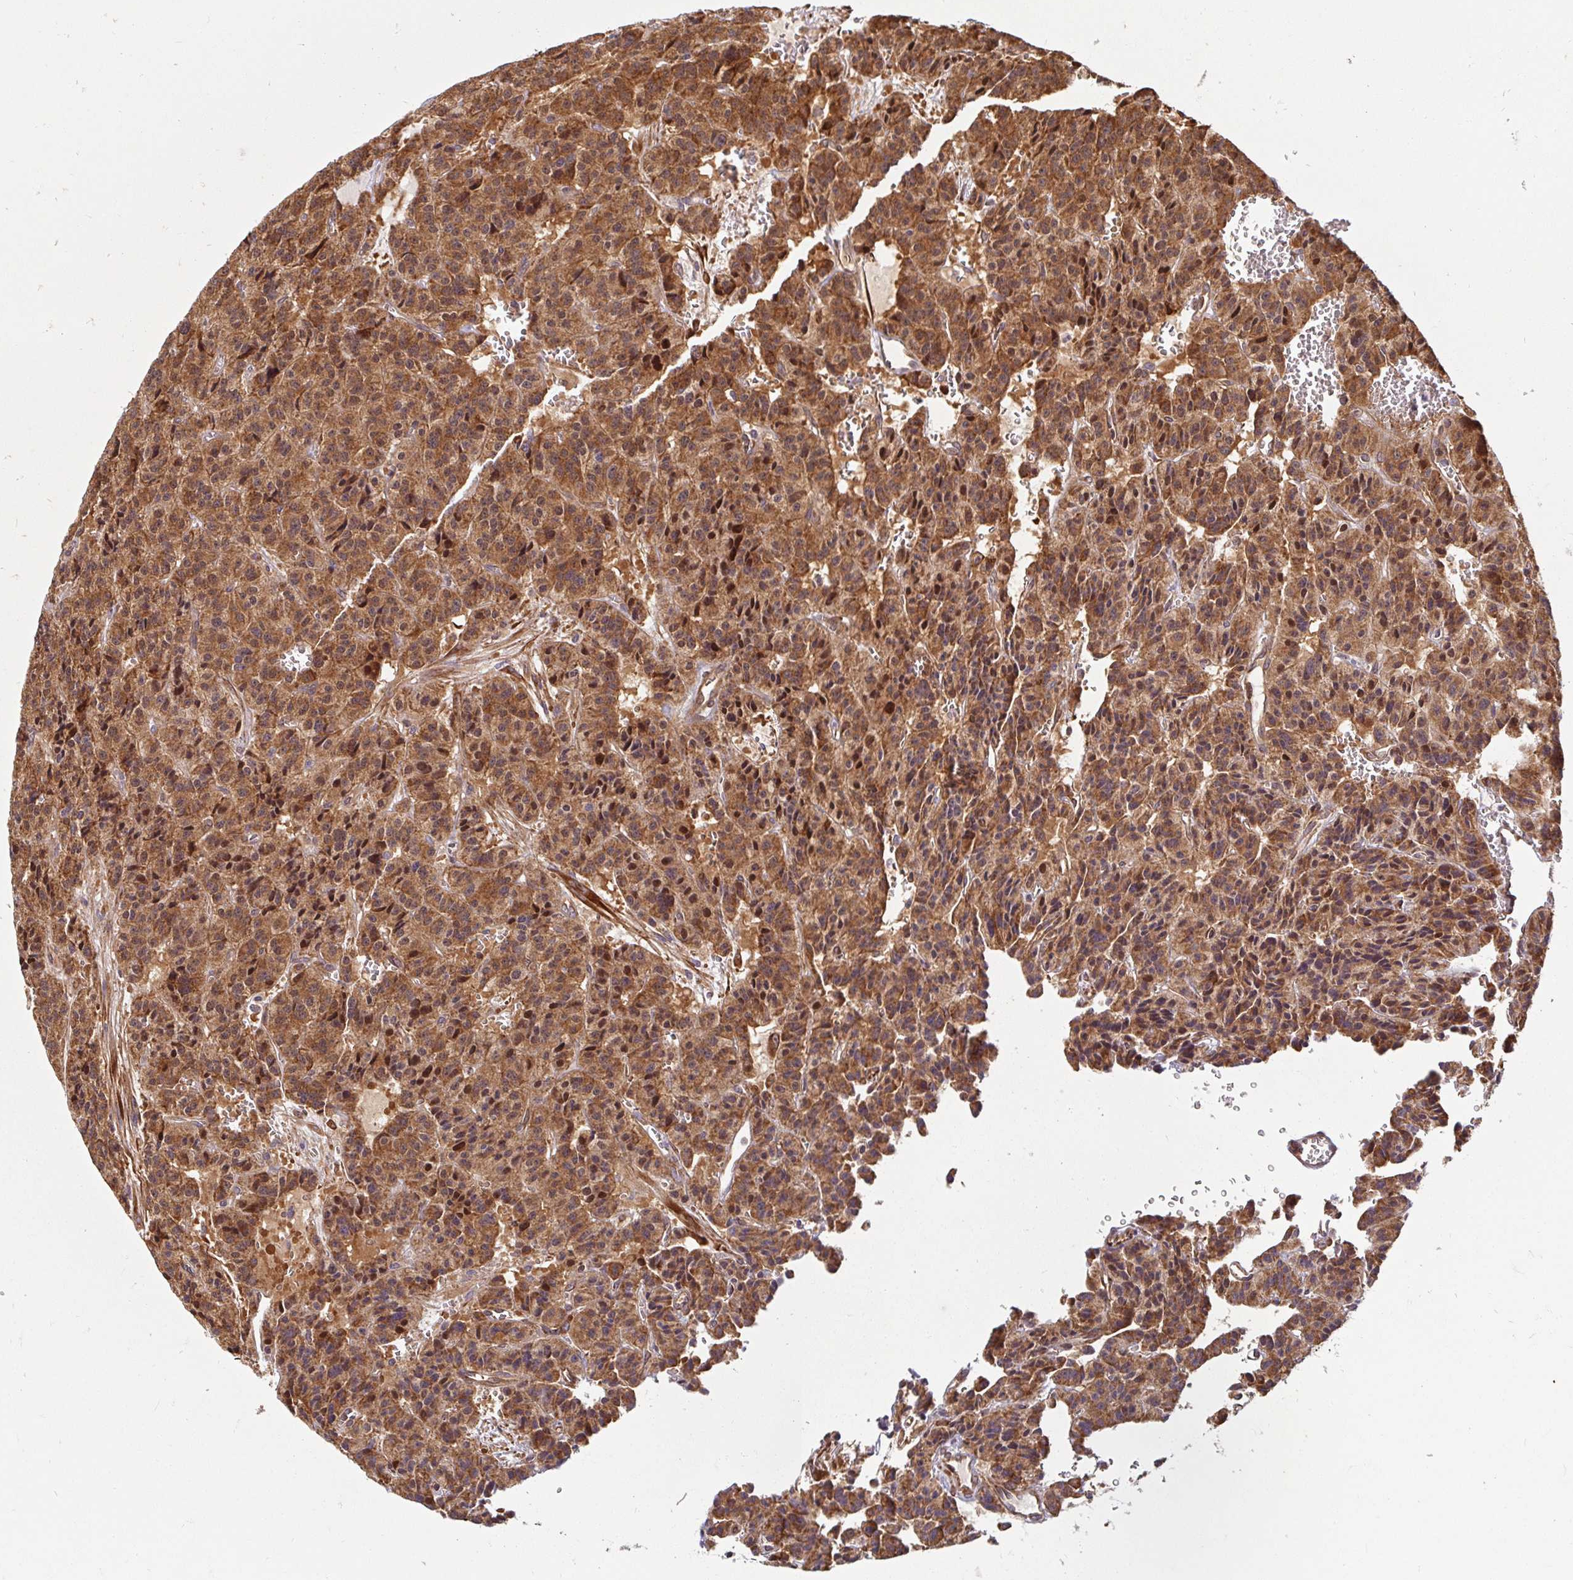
{"staining": {"intensity": "moderate", "quantity": ">75%", "location": "cytoplasmic/membranous"}, "tissue": "carcinoid", "cell_type": "Tumor cells", "image_type": "cancer", "snomed": [{"axis": "morphology", "description": "Carcinoid, malignant, NOS"}, {"axis": "topography", "description": "Lung"}], "caption": "About >75% of tumor cells in carcinoid (malignant) exhibit moderate cytoplasmic/membranous protein staining as visualized by brown immunohistochemical staining.", "gene": "BTF3", "patient": {"sex": "female", "age": 71}}